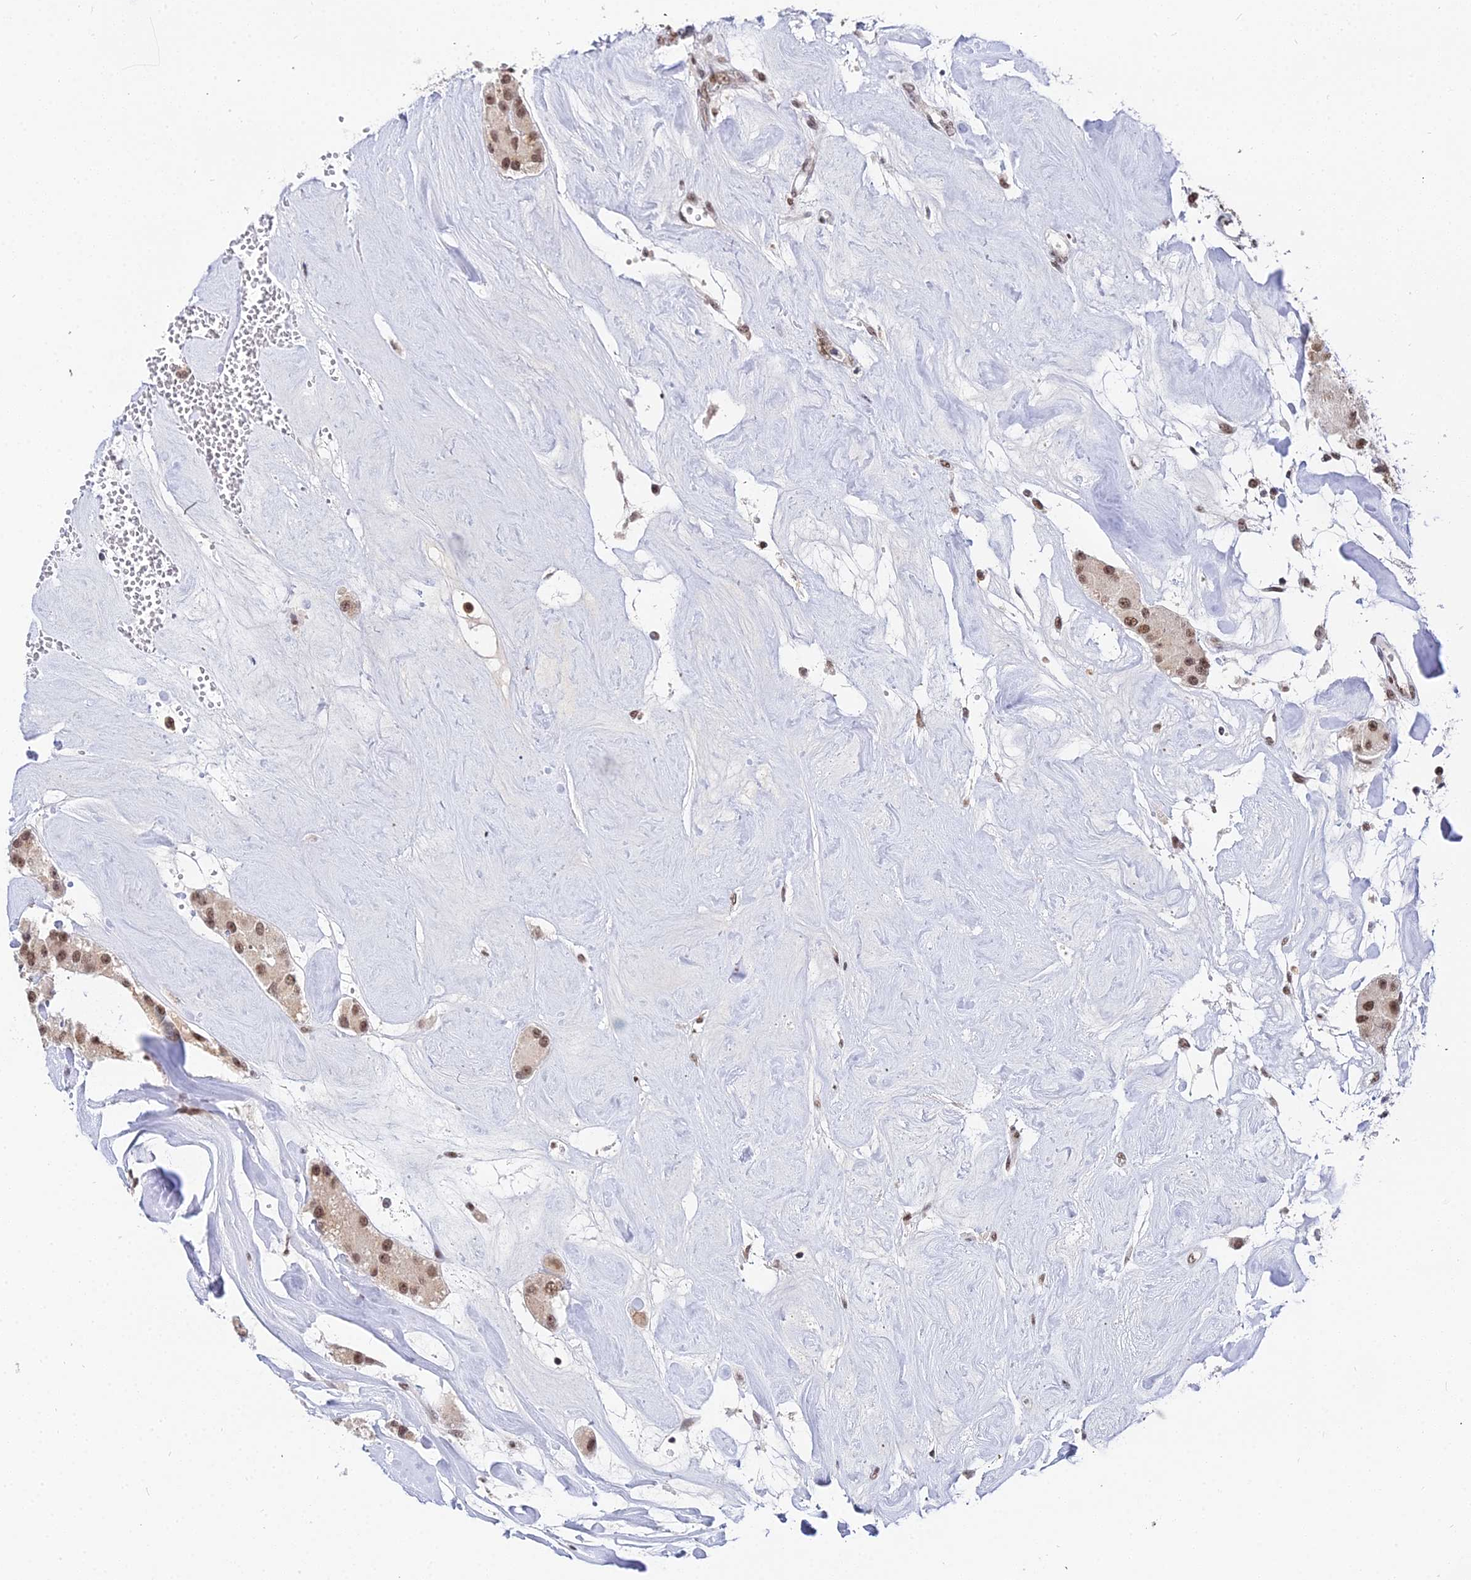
{"staining": {"intensity": "moderate", "quantity": ">75%", "location": "nuclear"}, "tissue": "carcinoid", "cell_type": "Tumor cells", "image_type": "cancer", "snomed": [{"axis": "morphology", "description": "Carcinoid, malignant, NOS"}, {"axis": "topography", "description": "Pancreas"}], "caption": "Immunohistochemical staining of human malignant carcinoid displays moderate nuclear protein positivity in about >75% of tumor cells.", "gene": "EXOSC3", "patient": {"sex": "male", "age": 41}}